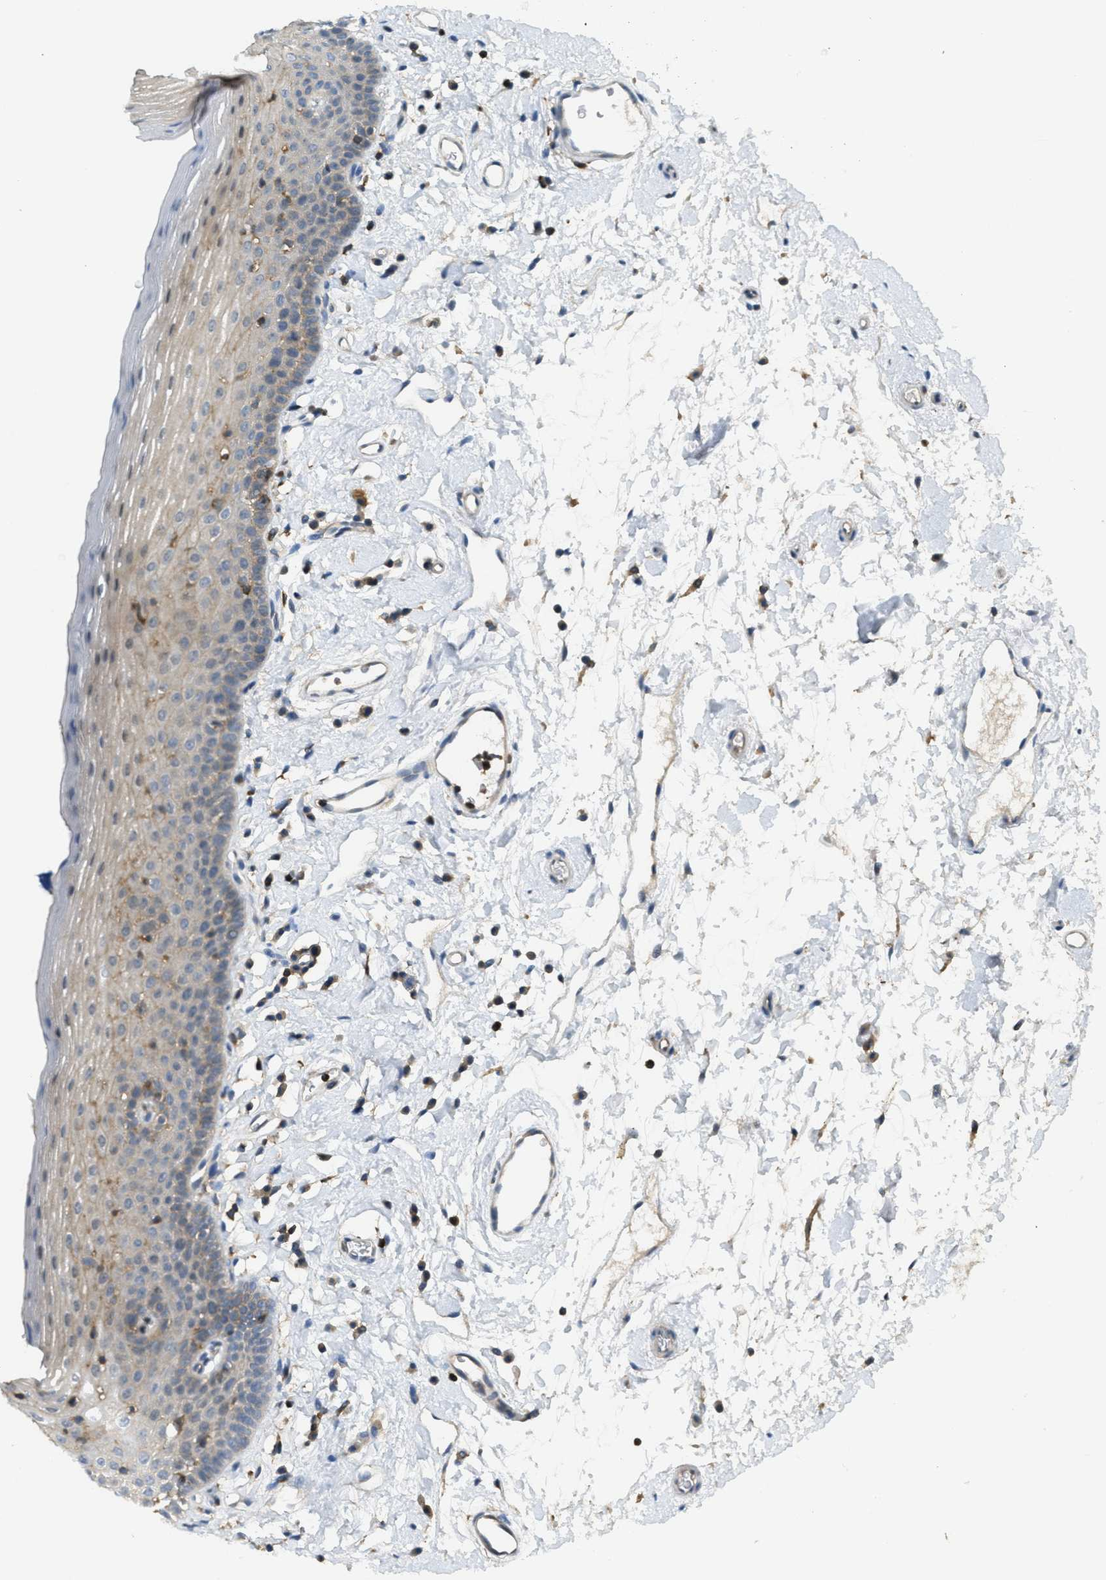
{"staining": {"intensity": "weak", "quantity": "25%-75%", "location": "cytoplasmic/membranous"}, "tissue": "oral mucosa", "cell_type": "Squamous epithelial cells", "image_type": "normal", "snomed": [{"axis": "morphology", "description": "Normal tissue, NOS"}, {"axis": "topography", "description": "Oral tissue"}], "caption": "Immunohistochemical staining of unremarkable oral mucosa demonstrates weak cytoplasmic/membranous protein staining in approximately 25%-75% of squamous epithelial cells.", "gene": "GRIK2", "patient": {"sex": "male", "age": 66}}